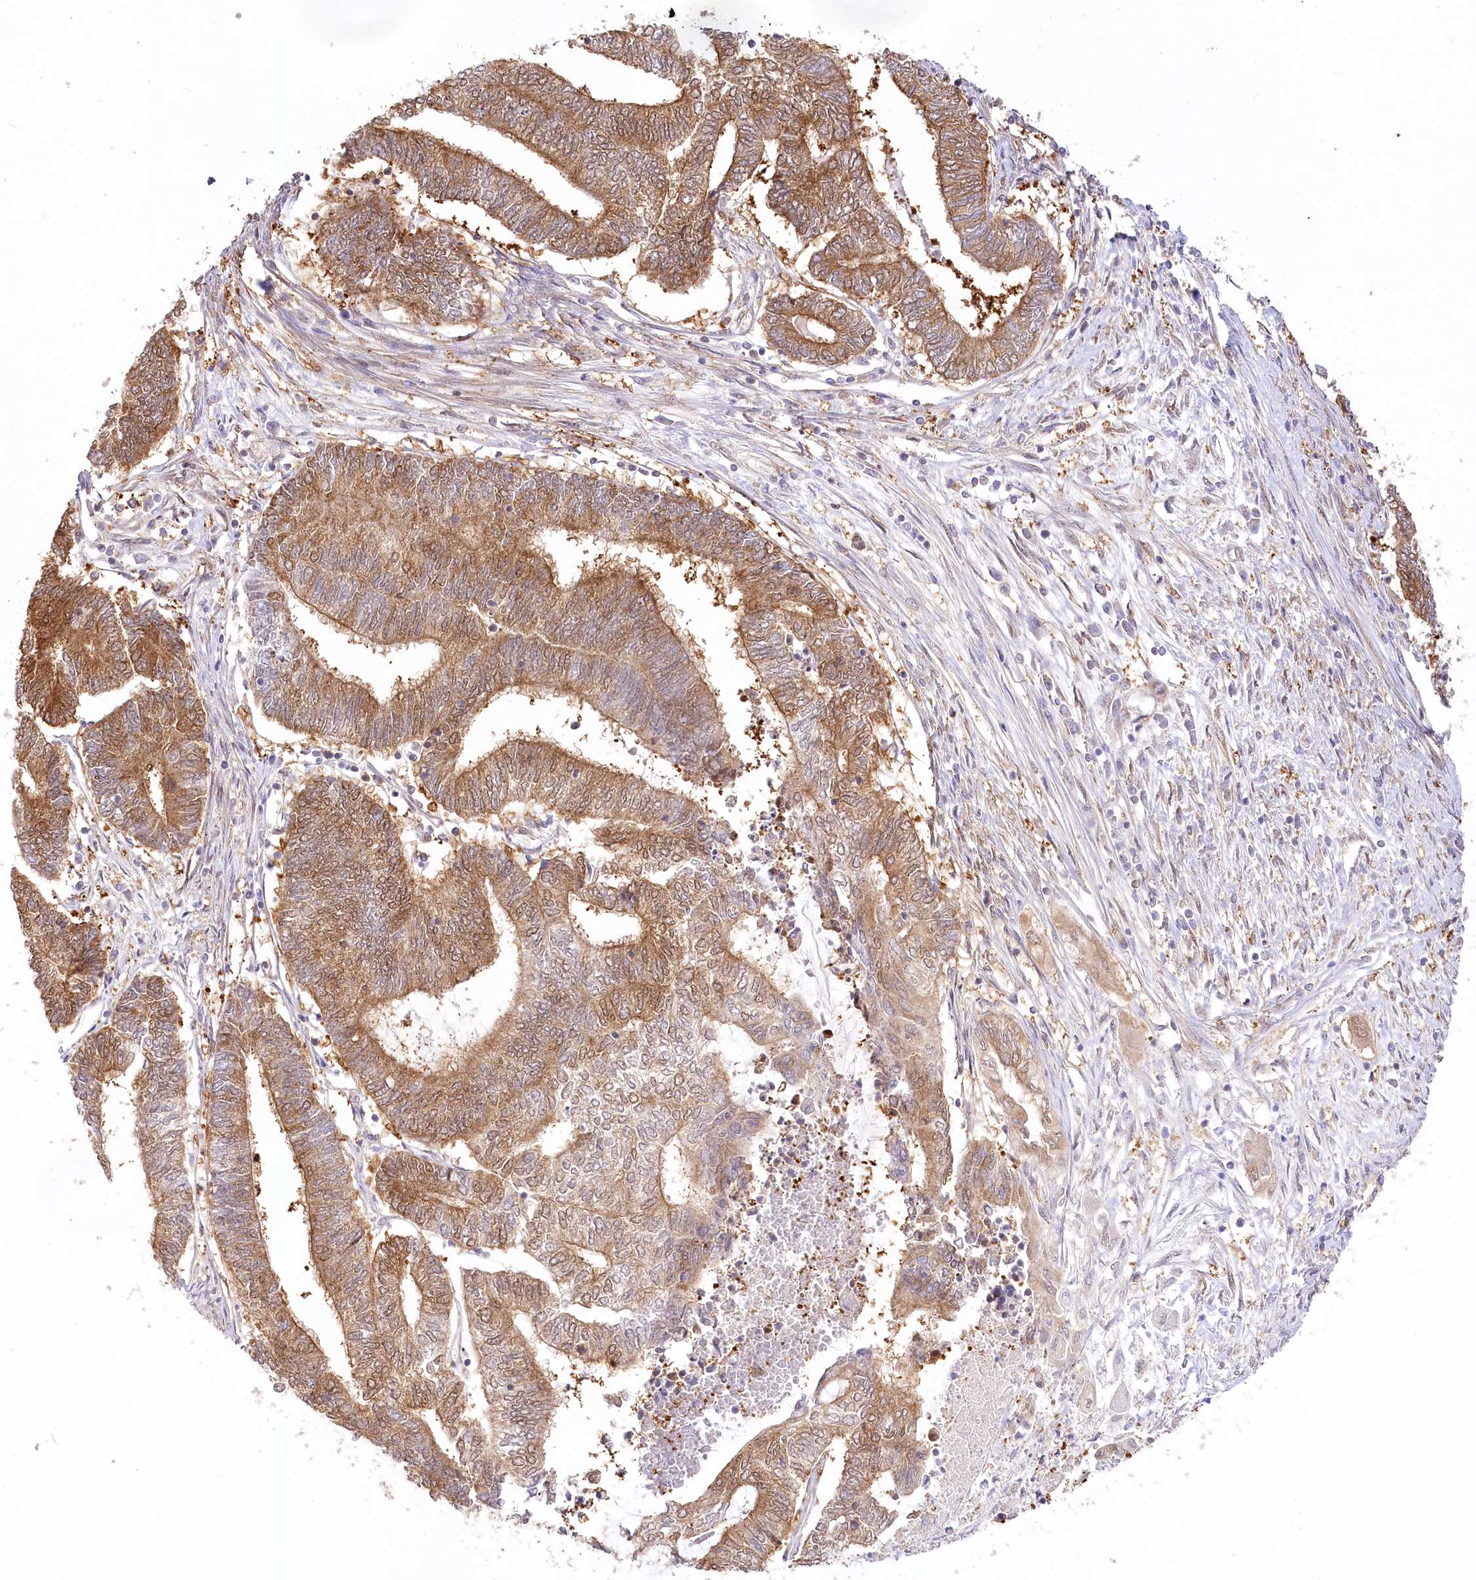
{"staining": {"intensity": "moderate", "quantity": ">75%", "location": "cytoplasmic/membranous"}, "tissue": "endometrial cancer", "cell_type": "Tumor cells", "image_type": "cancer", "snomed": [{"axis": "morphology", "description": "Adenocarcinoma, NOS"}, {"axis": "topography", "description": "Uterus"}, {"axis": "topography", "description": "Endometrium"}], "caption": "Immunohistochemical staining of human endometrial cancer displays medium levels of moderate cytoplasmic/membranous expression in approximately >75% of tumor cells.", "gene": "INPP4B", "patient": {"sex": "female", "age": 70}}